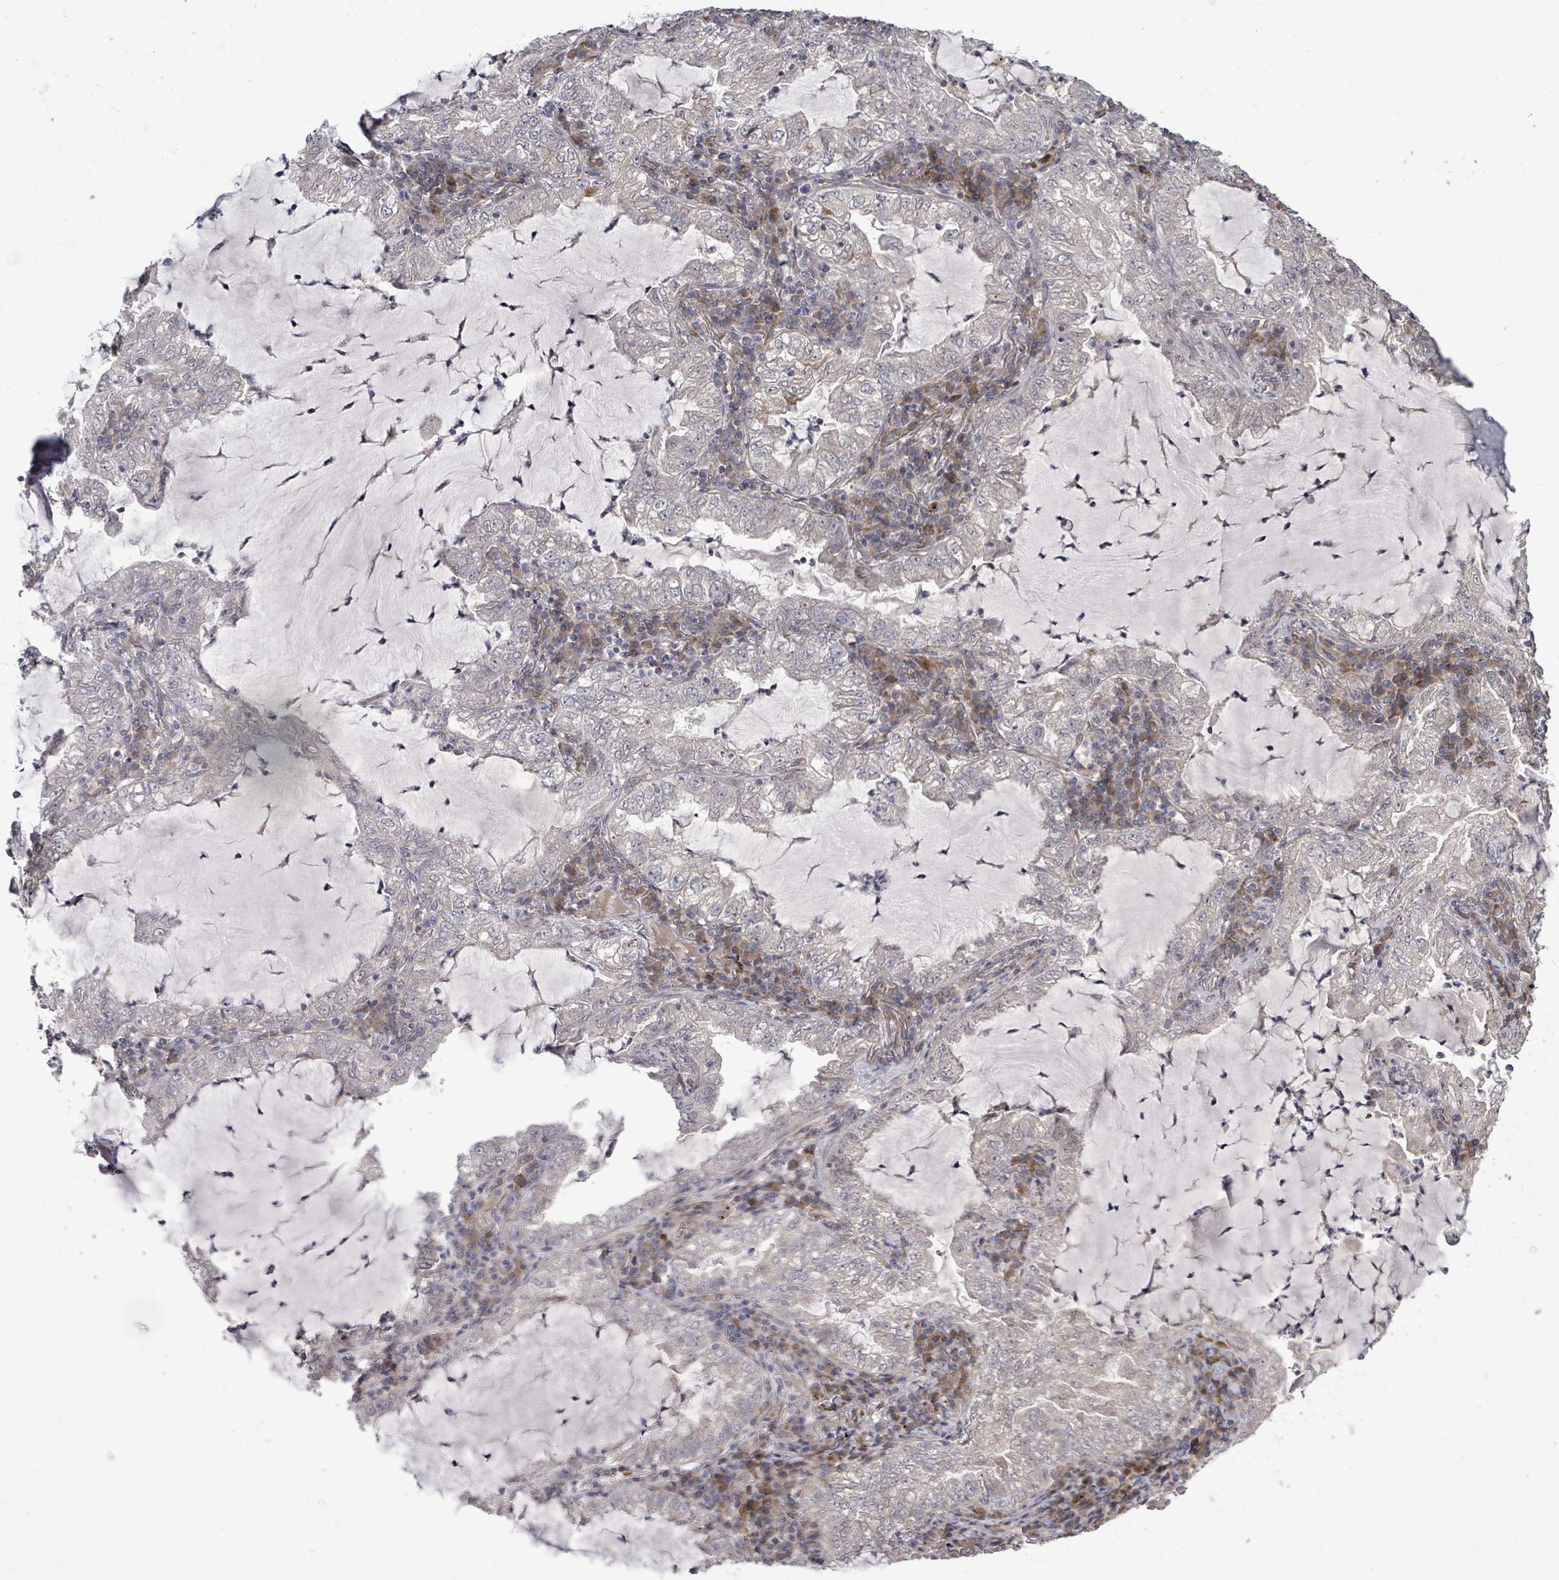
{"staining": {"intensity": "negative", "quantity": "none", "location": "none"}, "tissue": "lung cancer", "cell_type": "Tumor cells", "image_type": "cancer", "snomed": [{"axis": "morphology", "description": "Adenocarcinoma, NOS"}, {"axis": "topography", "description": "Lung"}], "caption": "IHC of adenocarcinoma (lung) reveals no staining in tumor cells.", "gene": "KRTAP27-1", "patient": {"sex": "female", "age": 73}}